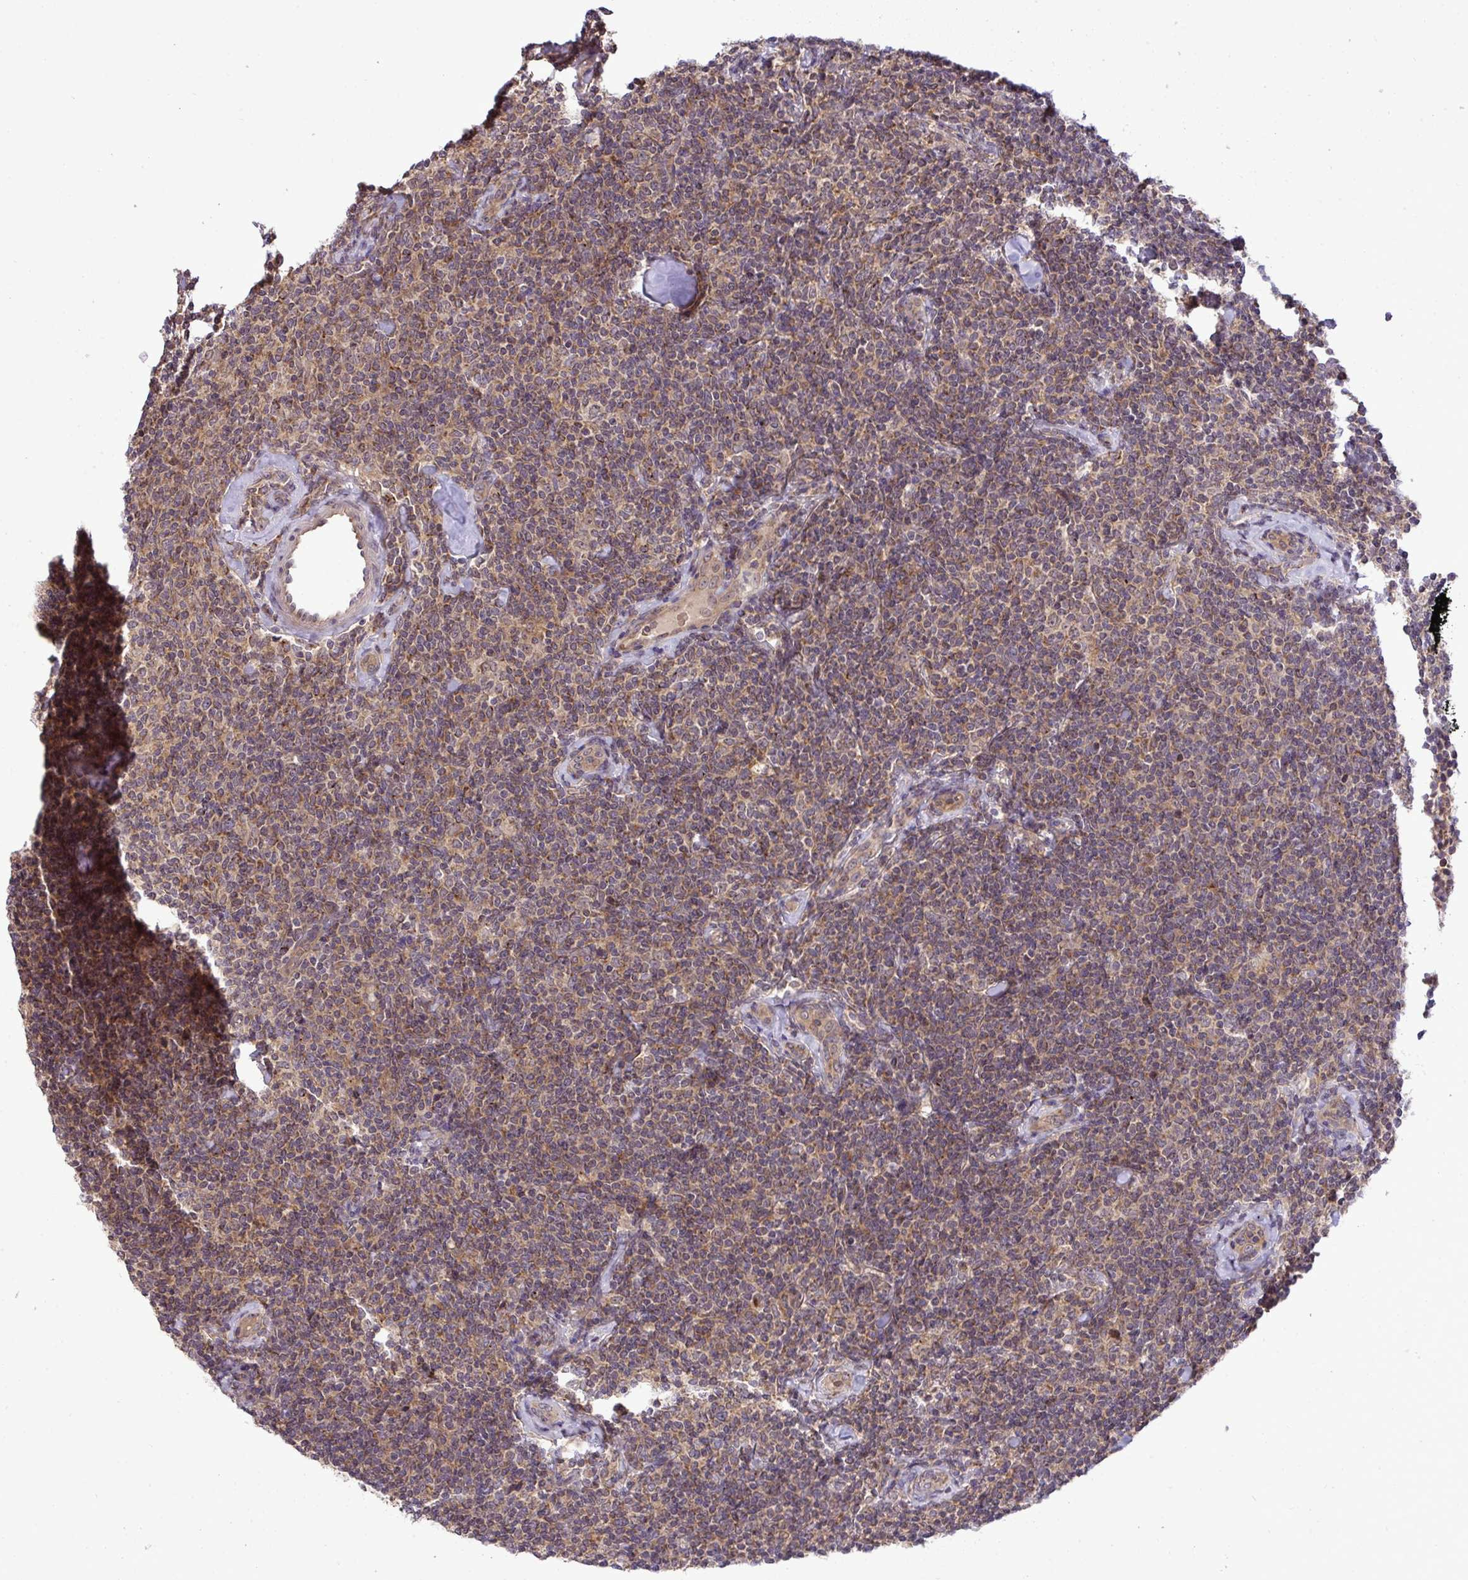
{"staining": {"intensity": "weak", "quantity": ">75%", "location": "cytoplasmic/membranous"}, "tissue": "lymphoma", "cell_type": "Tumor cells", "image_type": "cancer", "snomed": [{"axis": "morphology", "description": "Malignant lymphoma, non-Hodgkin's type, Low grade"}, {"axis": "topography", "description": "Lymph node"}], "caption": "Lymphoma stained with immunohistochemistry shows weak cytoplasmic/membranous positivity in about >75% of tumor cells.", "gene": "SLC9A6", "patient": {"sex": "female", "age": 56}}